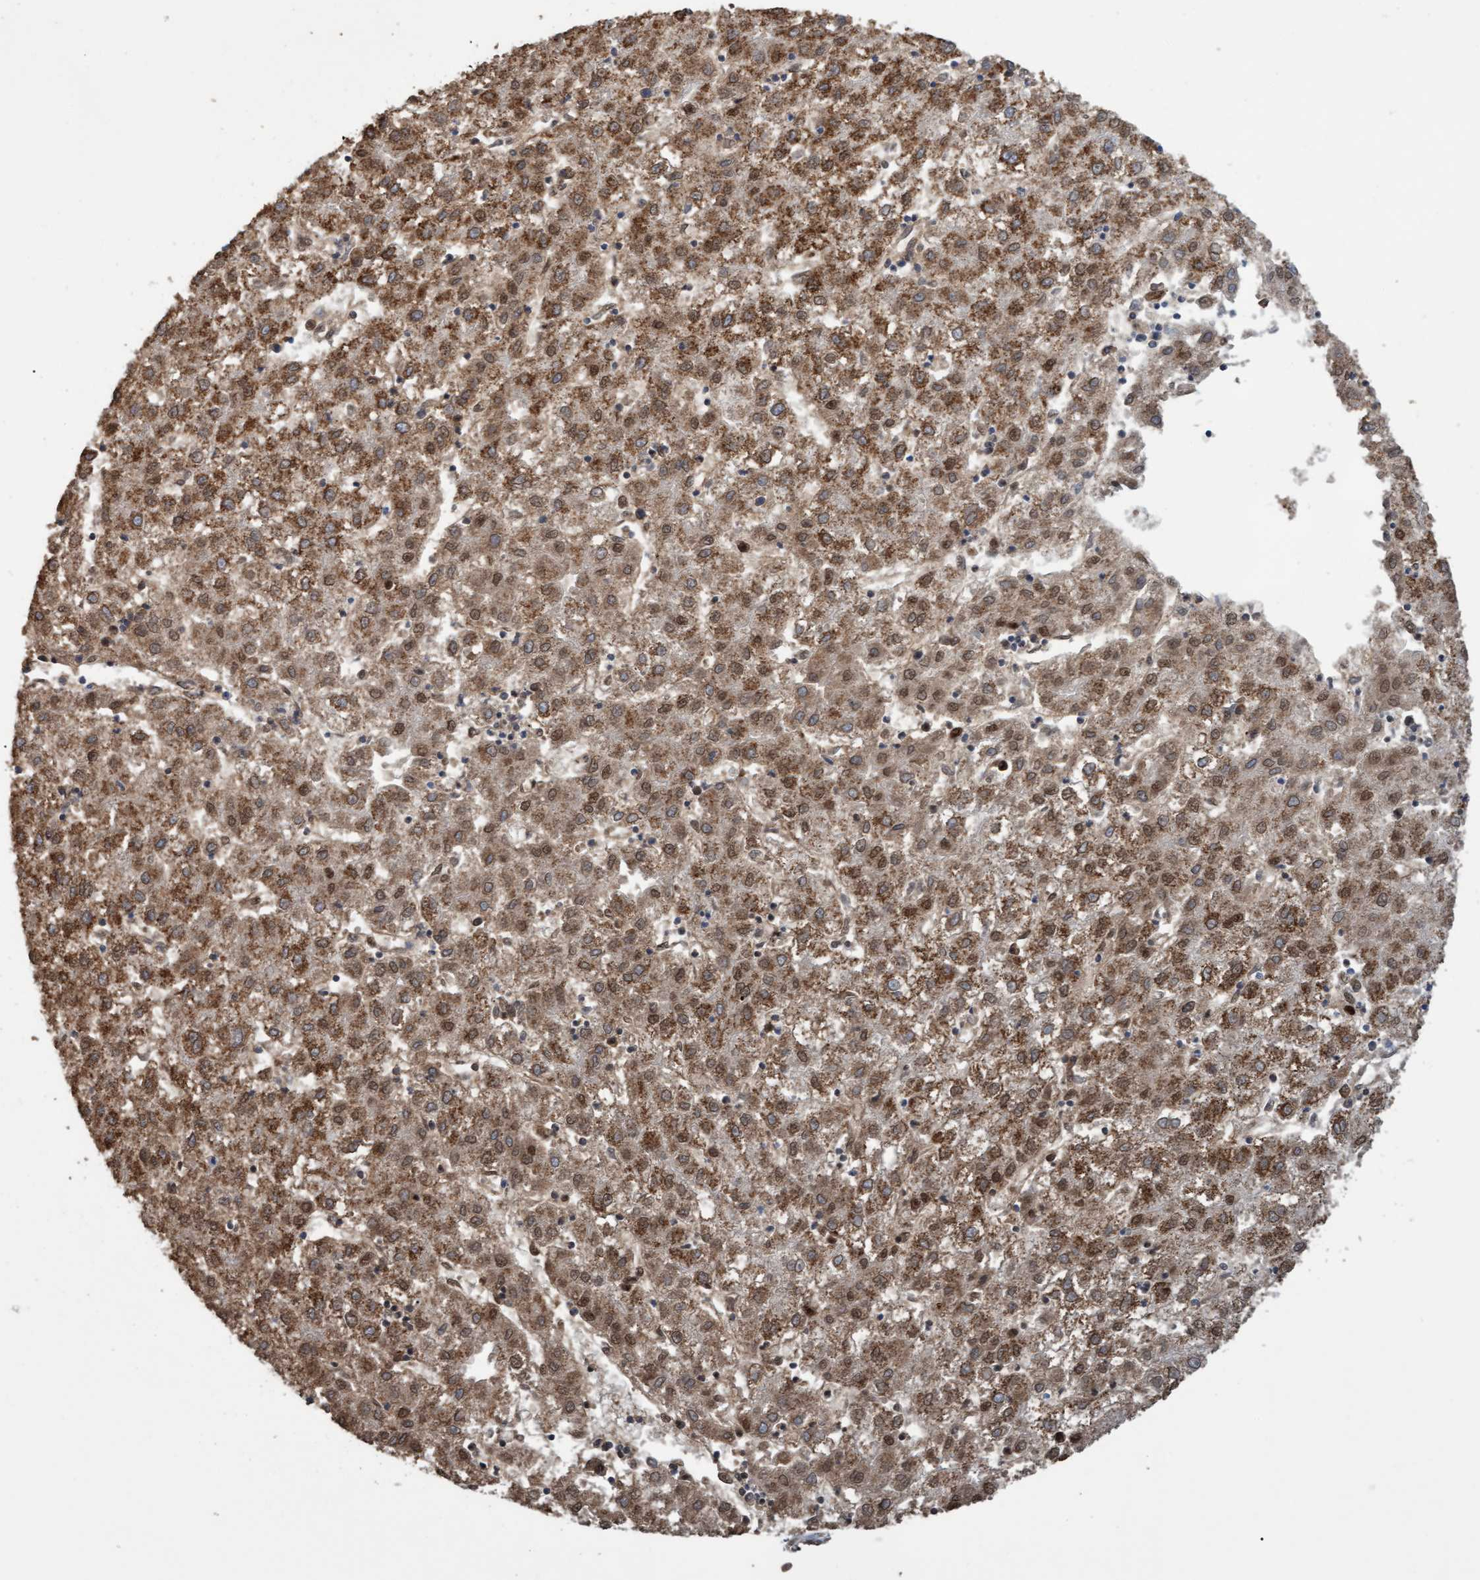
{"staining": {"intensity": "moderate", "quantity": ">75%", "location": "cytoplasmic/membranous"}, "tissue": "liver cancer", "cell_type": "Tumor cells", "image_type": "cancer", "snomed": [{"axis": "morphology", "description": "Carcinoma, Hepatocellular, NOS"}, {"axis": "topography", "description": "Liver"}], "caption": "A photomicrograph showing moderate cytoplasmic/membranous staining in approximately >75% of tumor cells in hepatocellular carcinoma (liver), as visualized by brown immunohistochemical staining.", "gene": "MGLL", "patient": {"sex": "male", "age": 72}}